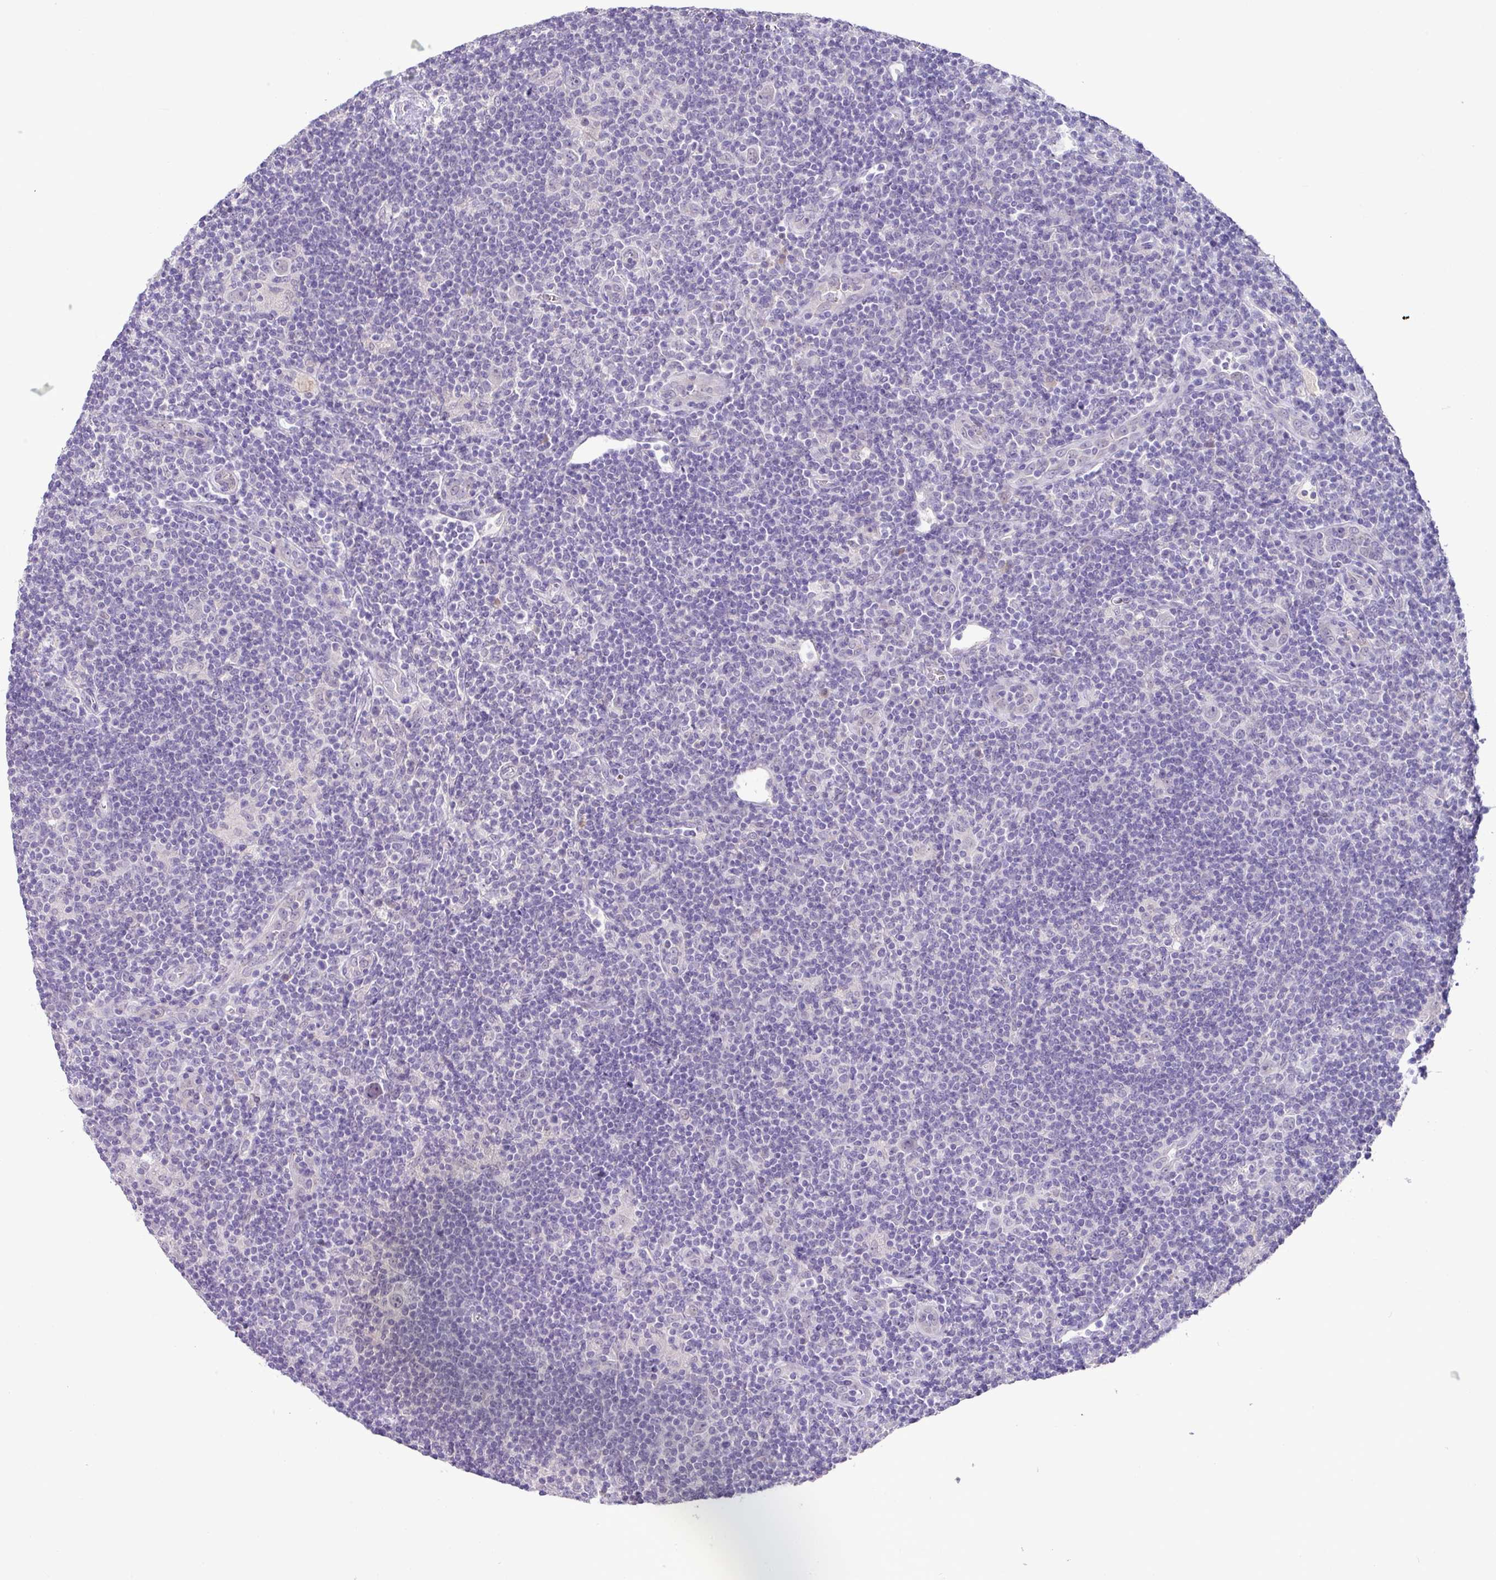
{"staining": {"intensity": "negative", "quantity": "none", "location": "none"}, "tissue": "lymphoma", "cell_type": "Tumor cells", "image_type": "cancer", "snomed": [{"axis": "morphology", "description": "Hodgkin's disease, NOS"}, {"axis": "topography", "description": "Lymph node"}], "caption": "Immunohistochemistry (IHC) histopathology image of neoplastic tissue: human Hodgkin's disease stained with DAB exhibits no significant protein expression in tumor cells. (DAB (3,3'-diaminobenzidine) immunohistochemistry (IHC) with hematoxylin counter stain).", "gene": "PLEKHH3", "patient": {"sex": "female", "age": 57}}